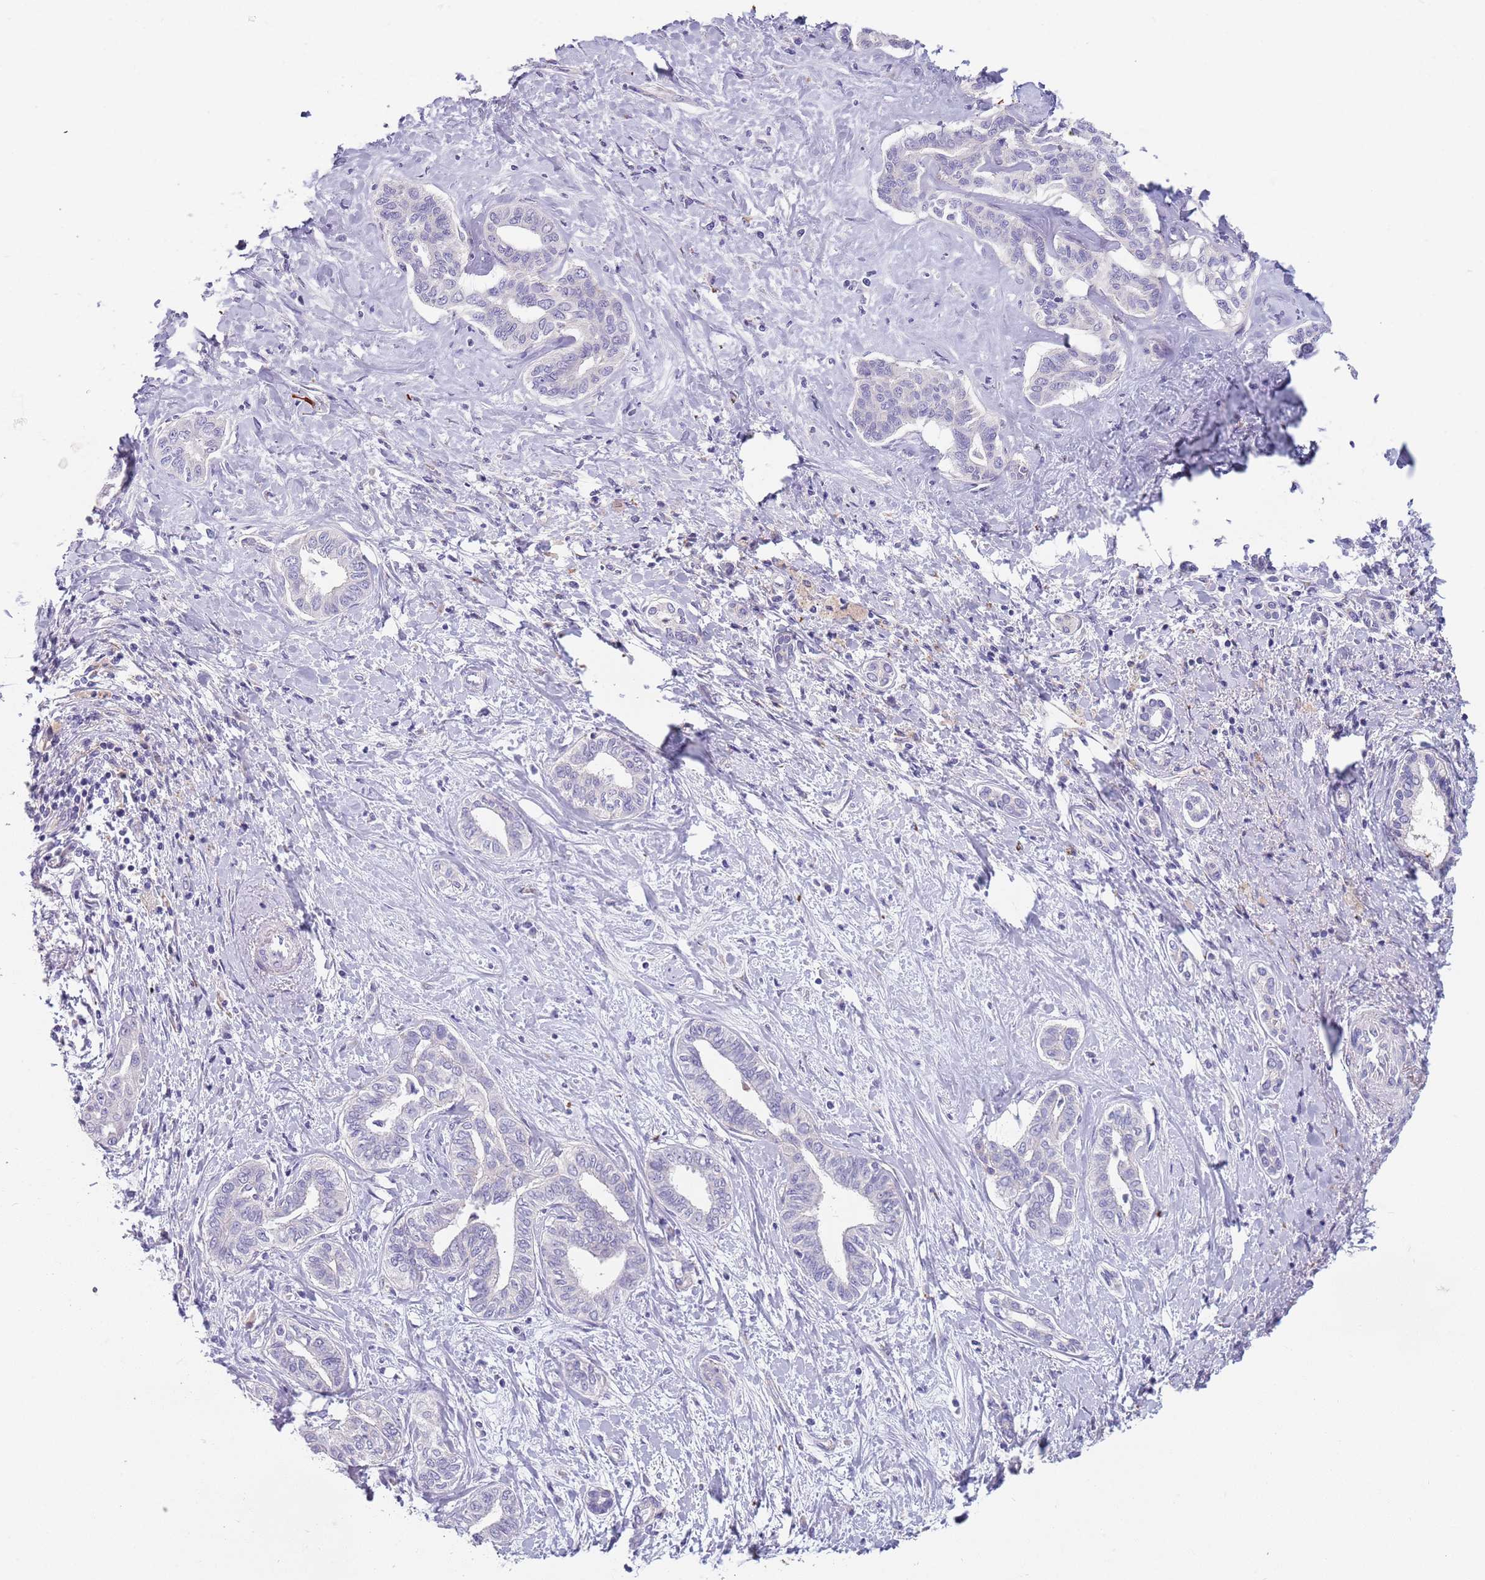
{"staining": {"intensity": "negative", "quantity": "none", "location": "none"}, "tissue": "liver cancer", "cell_type": "Tumor cells", "image_type": "cancer", "snomed": [{"axis": "morphology", "description": "Cholangiocarcinoma"}, {"axis": "topography", "description": "Liver"}], "caption": "This is a histopathology image of IHC staining of liver cancer (cholangiocarcinoma), which shows no positivity in tumor cells.", "gene": "MAN1C1", "patient": {"sex": "female", "age": 77}}